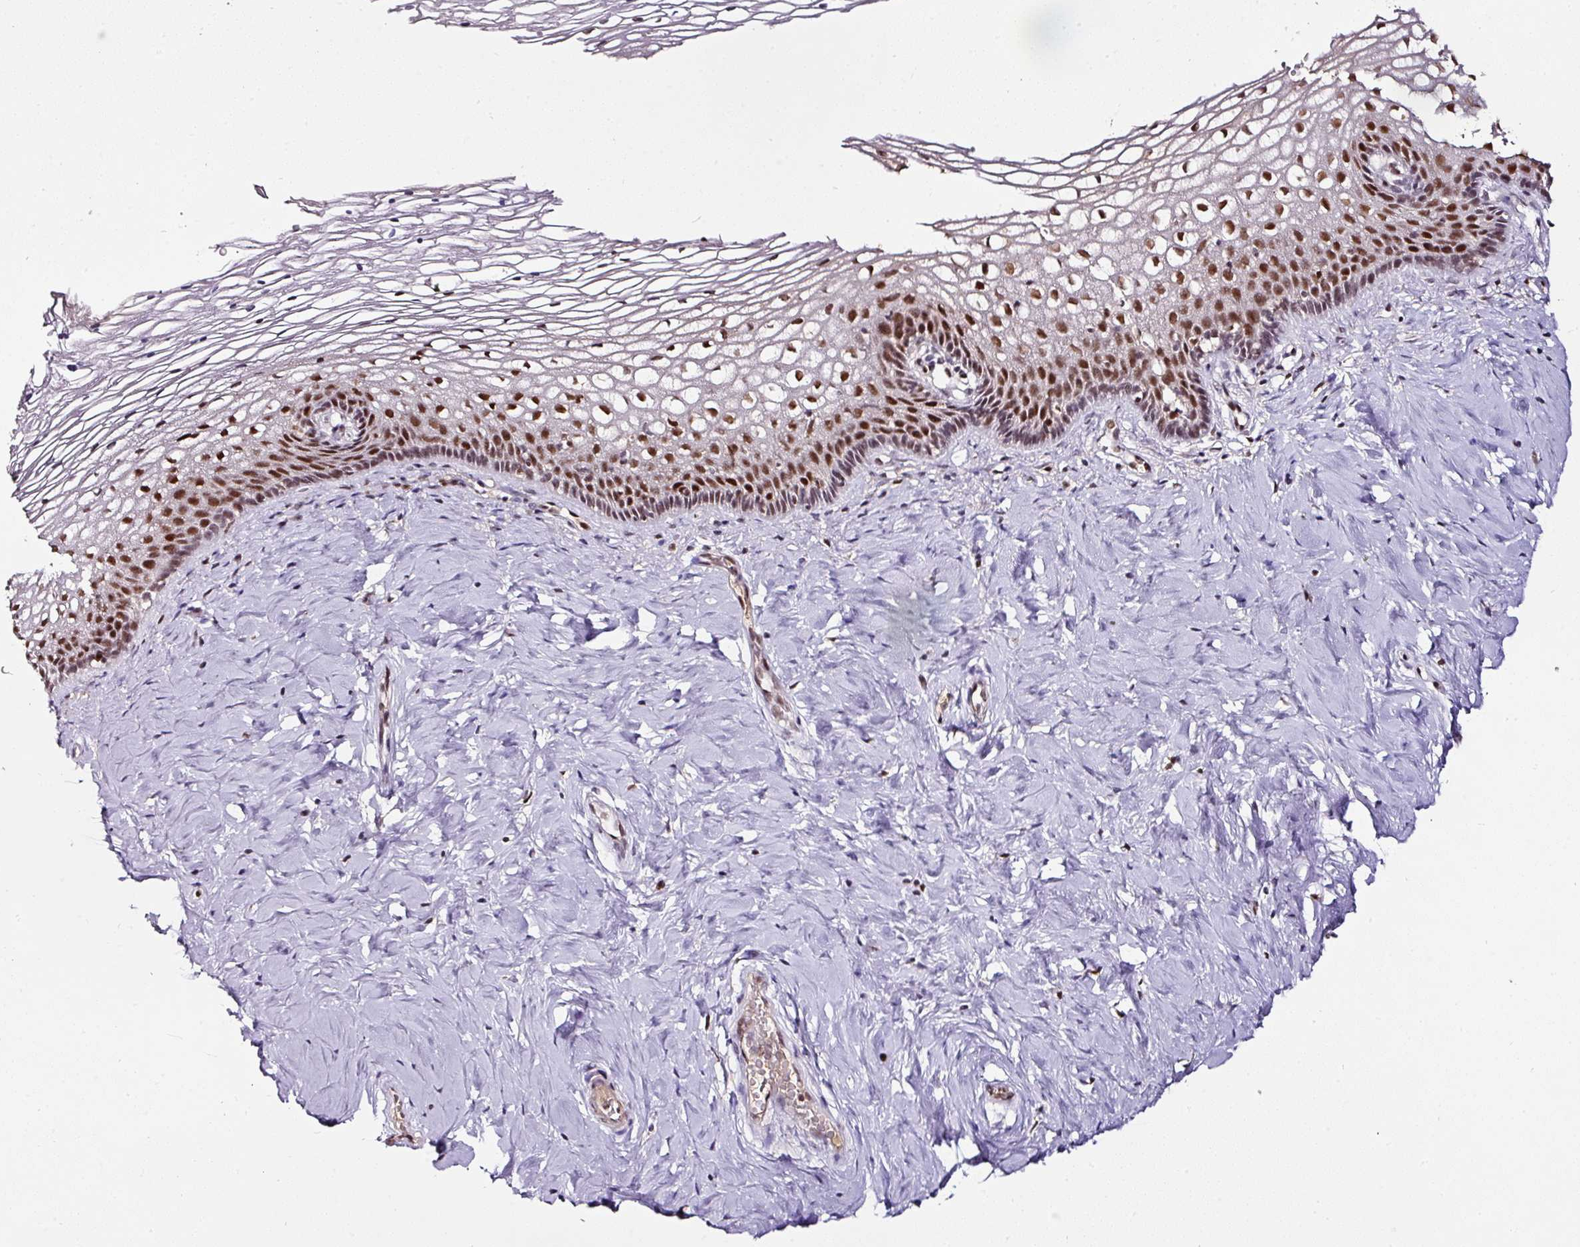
{"staining": {"intensity": "moderate", "quantity": ">75%", "location": "nuclear"}, "tissue": "cervix", "cell_type": "Glandular cells", "image_type": "normal", "snomed": [{"axis": "morphology", "description": "Normal tissue, NOS"}, {"axis": "topography", "description": "Cervix"}], "caption": "Moderate nuclear positivity is appreciated in about >75% of glandular cells in unremarkable cervix.", "gene": "KLF16", "patient": {"sex": "female", "age": 36}}